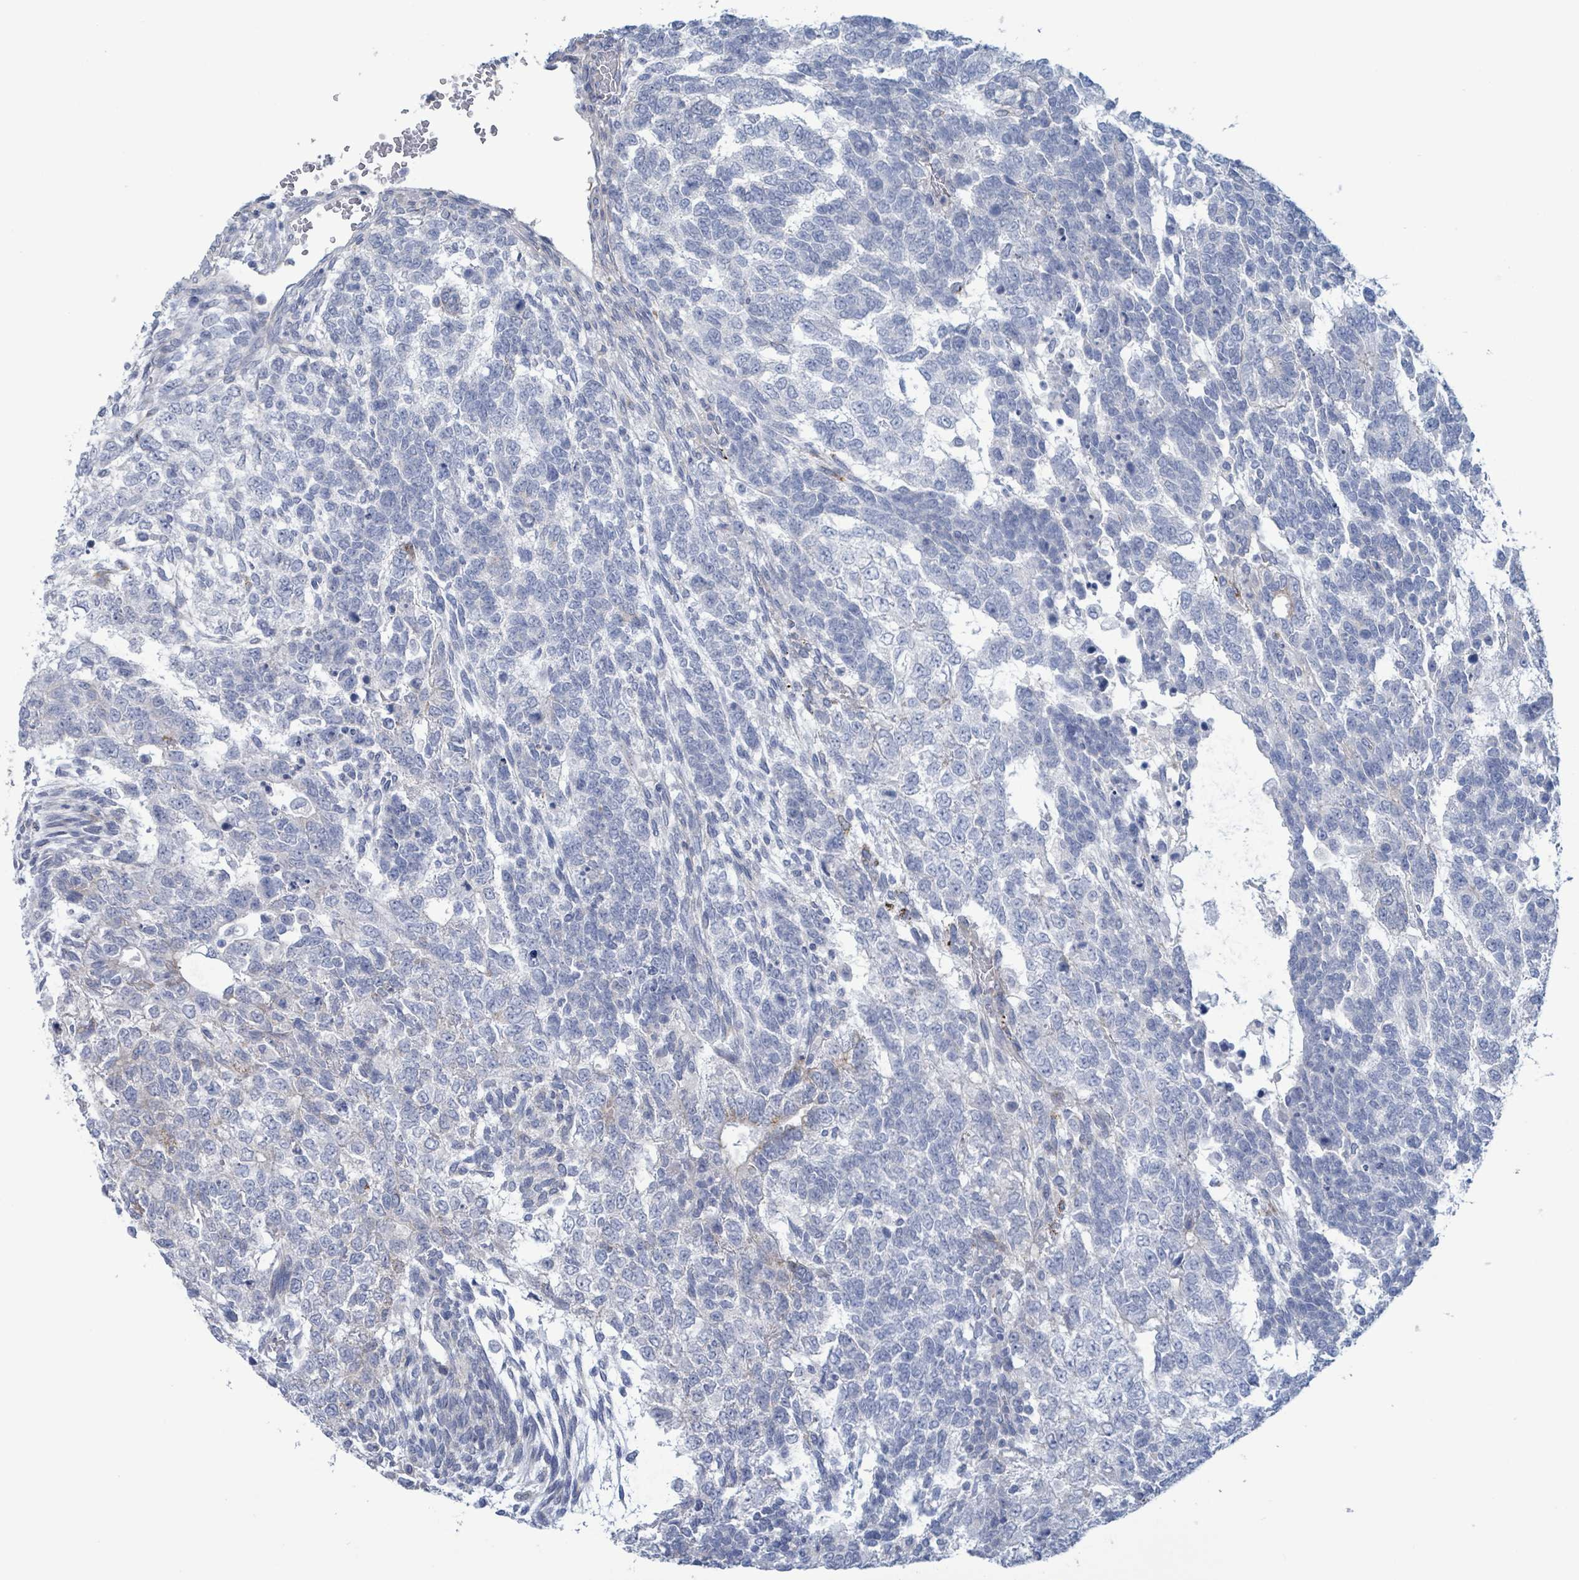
{"staining": {"intensity": "negative", "quantity": "none", "location": "none"}, "tissue": "testis cancer", "cell_type": "Tumor cells", "image_type": "cancer", "snomed": [{"axis": "morphology", "description": "Carcinoma, Embryonal, NOS"}, {"axis": "topography", "description": "Testis"}], "caption": "This photomicrograph is of testis cancer (embryonal carcinoma) stained with IHC to label a protein in brown with the nuclei are counter-stained blue. There is no staining in tumor cells.", "gene": "PKLR", "patient": {"sex": "male", "age": 23}}